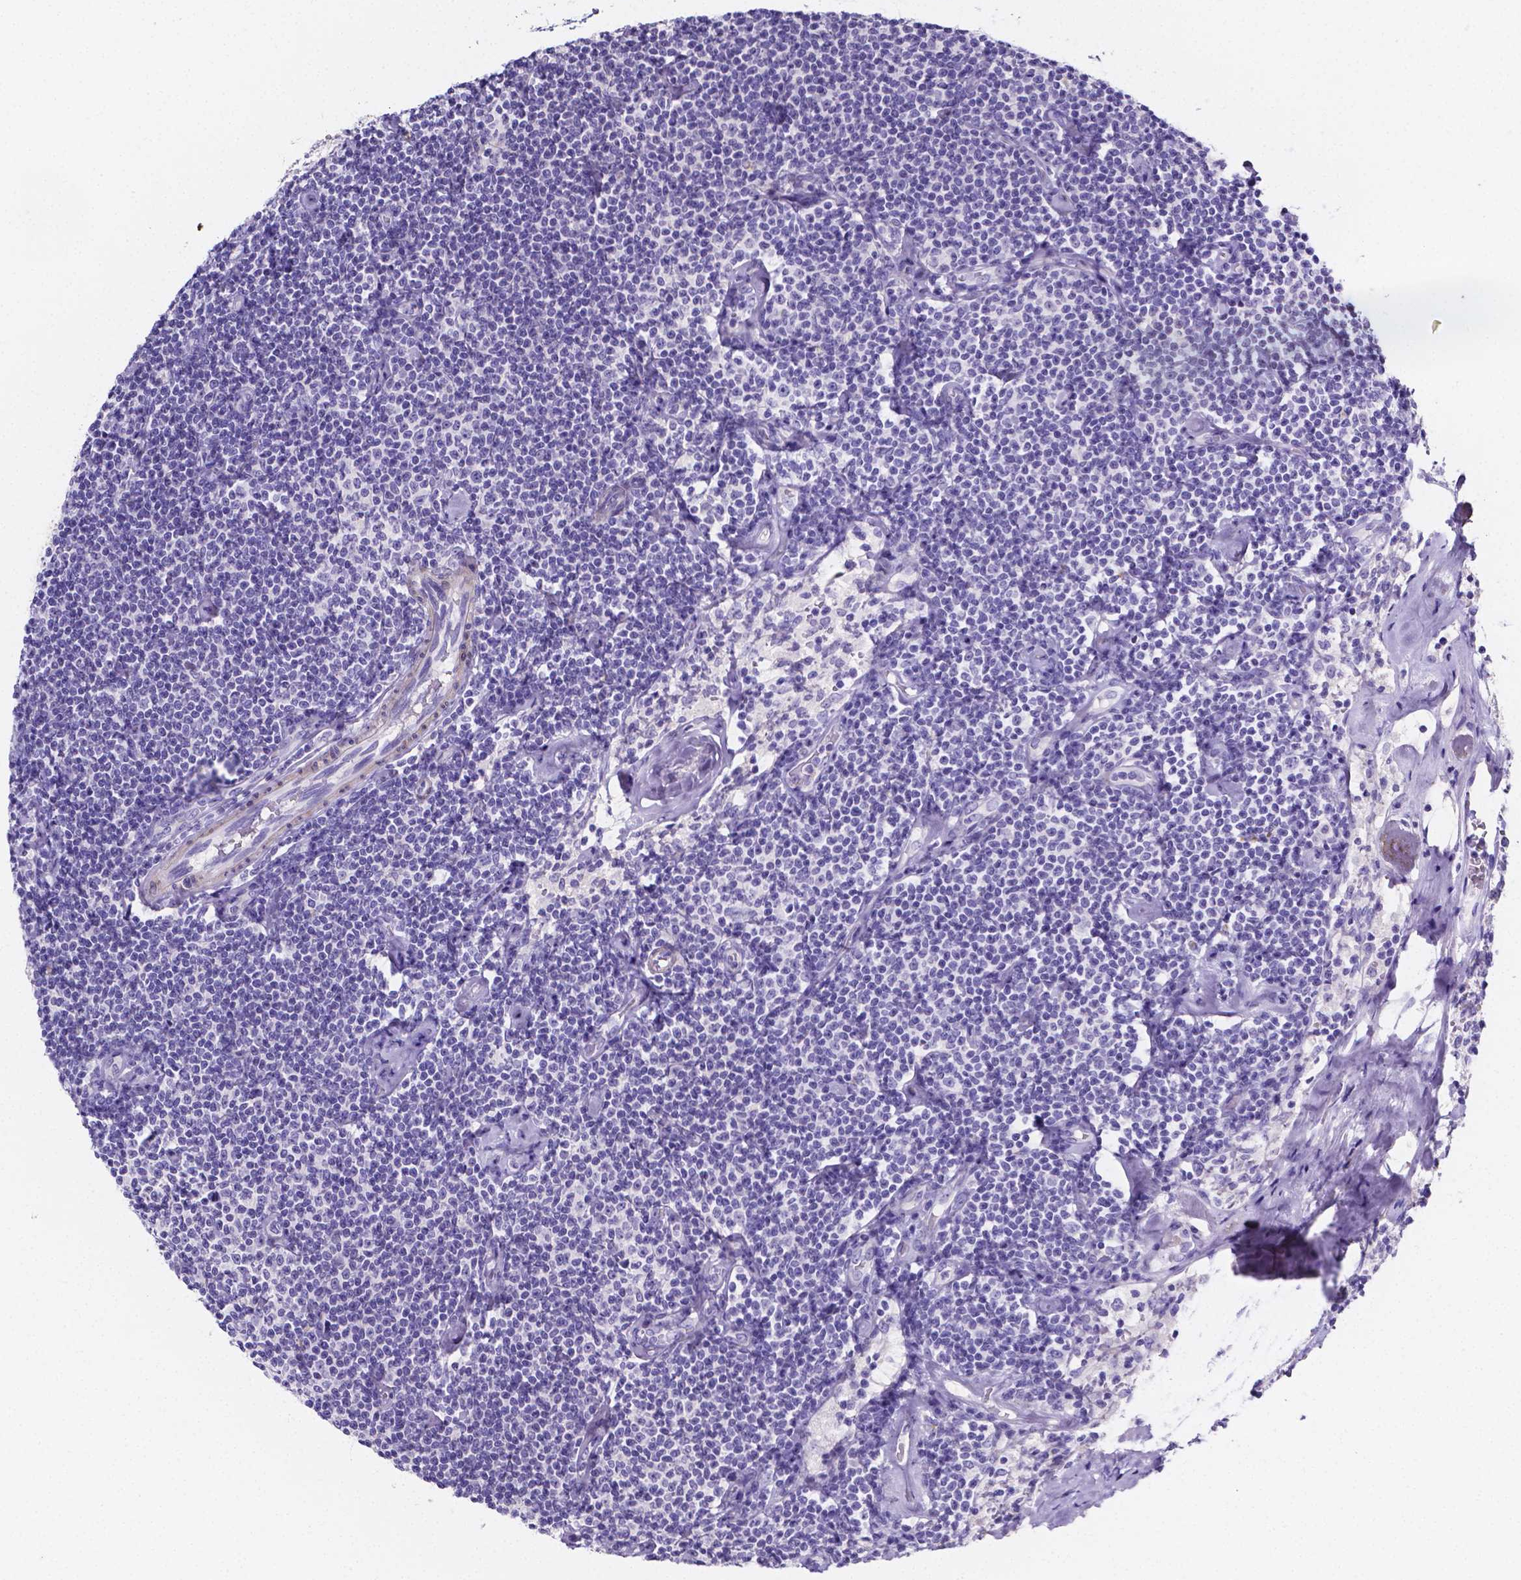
{"staining": {"intensity": "negative", "quantity": "none", "location": "none"}, "tissue": "lymphoma", "cell_type": "Tumor cells", "image_type": "cancer", "snomed": [{"axis": "morphology", "description": "Malignant lymphoma, non-Hodgkin's type, Low grade"}, {"axis": "topography", "description": "Lymph node"}], "caption": "Immunohistochemistry (IHC) micrograph of neoplastic tissue: lymphoma stained with DAB (3,3'-diaminobenzidine) shows no significant protein positivity in tumor cells.", "gene": "NRGN", "patient": {"sex": "male", "age": 81}}